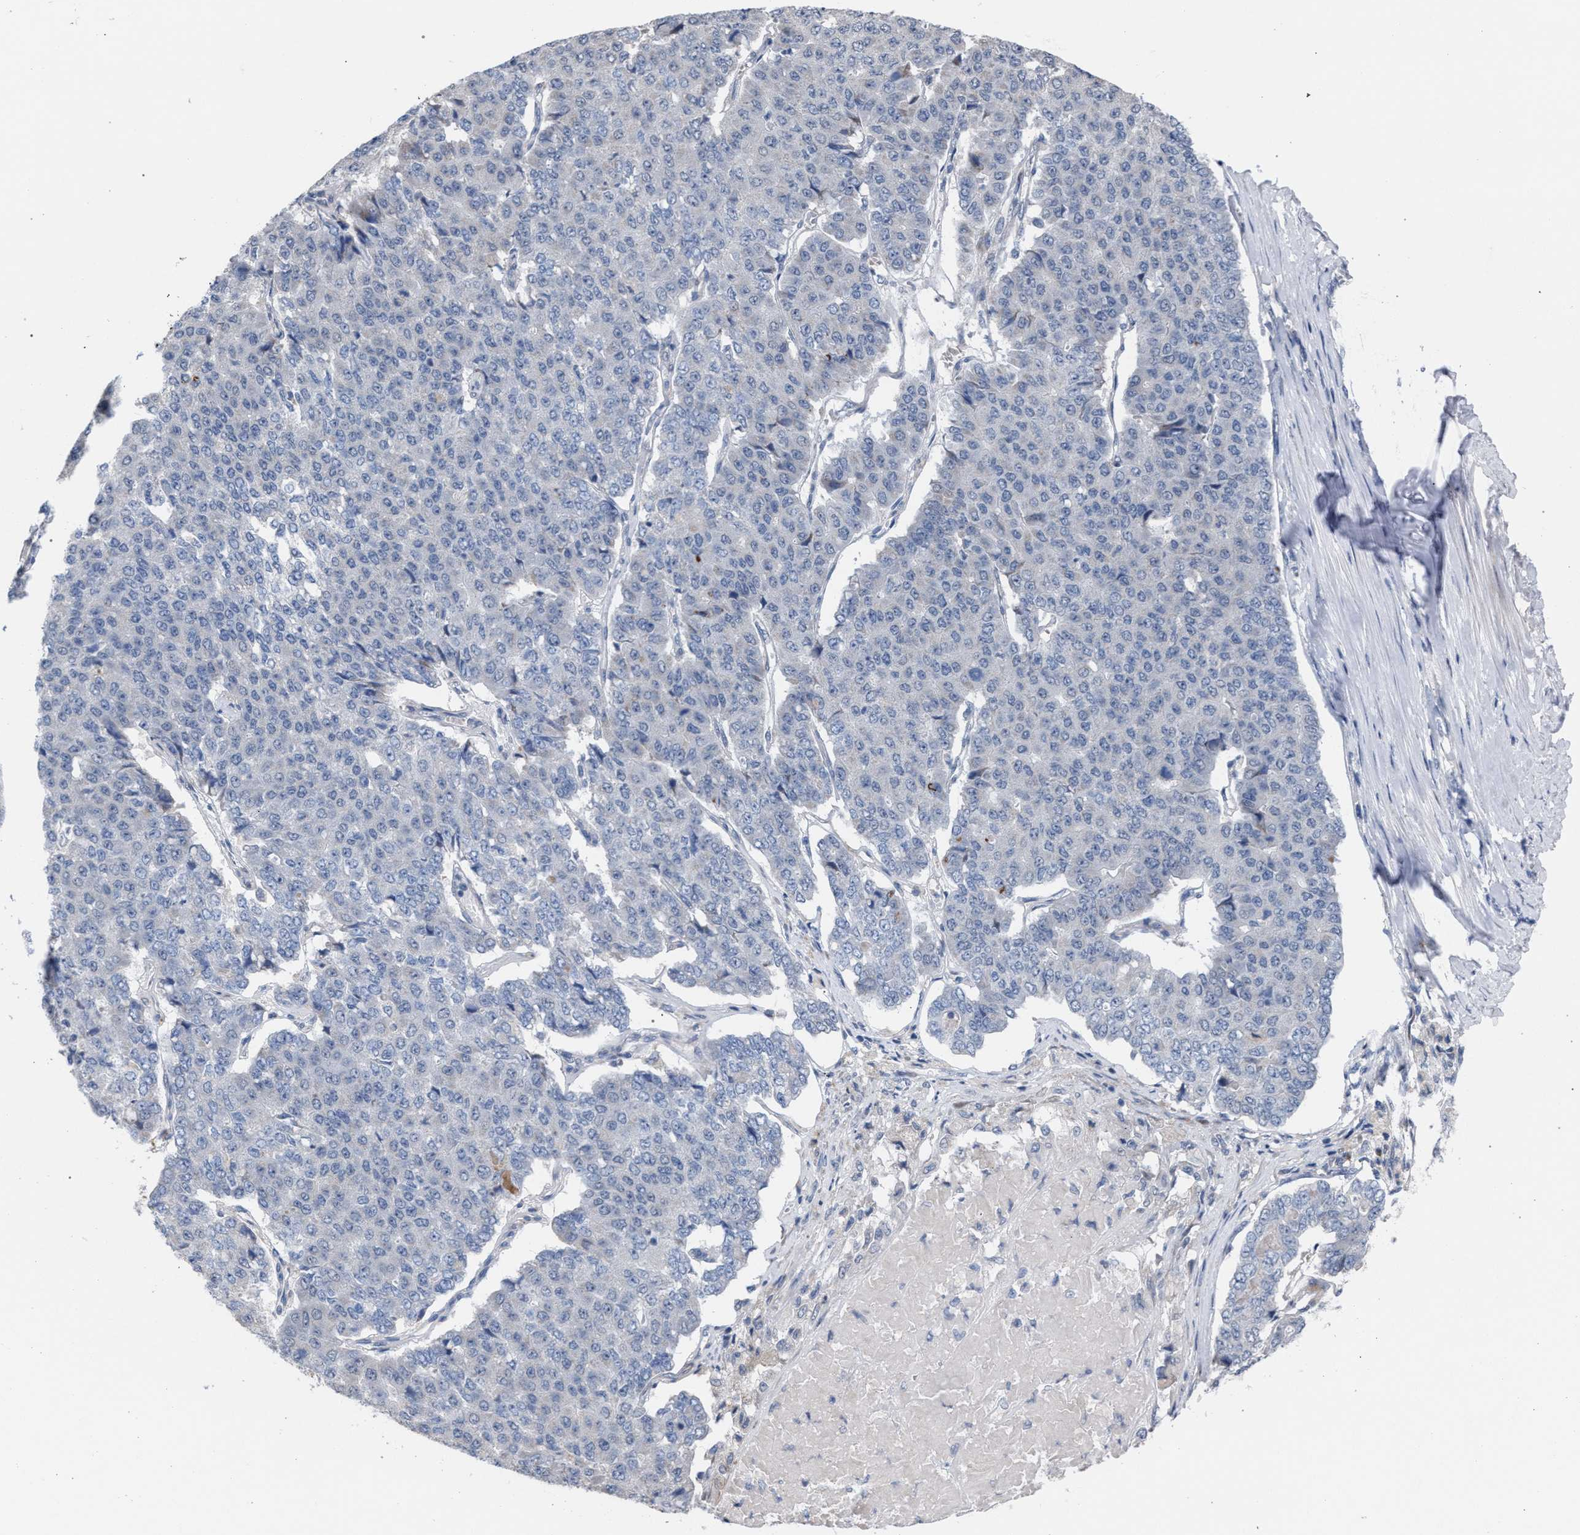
{"staining": {"intensity": "negative", "quantity": "none", "location": "none"}, "tissue": "pancreatic cancer", "cell_type": "Tumor cells", "image_type": "cancer", "snomed": [{"axis": "morphology", "description": "Adenocarcinoma, NOS"}, {"axis": "topography", "description": "Pancreas"}], "caption": "IHC photomicrograph of human adenocarcinoma (pancreatic) stained for a protein (brown), which displays no positivity in tumor cells. (DAB (3,3'-diaminobenzidine) immunohistochemistry (IHC) with hematoxylin counter stain).", "gene": "RNF135", "patient": {"sex": "male", "age": 50}}